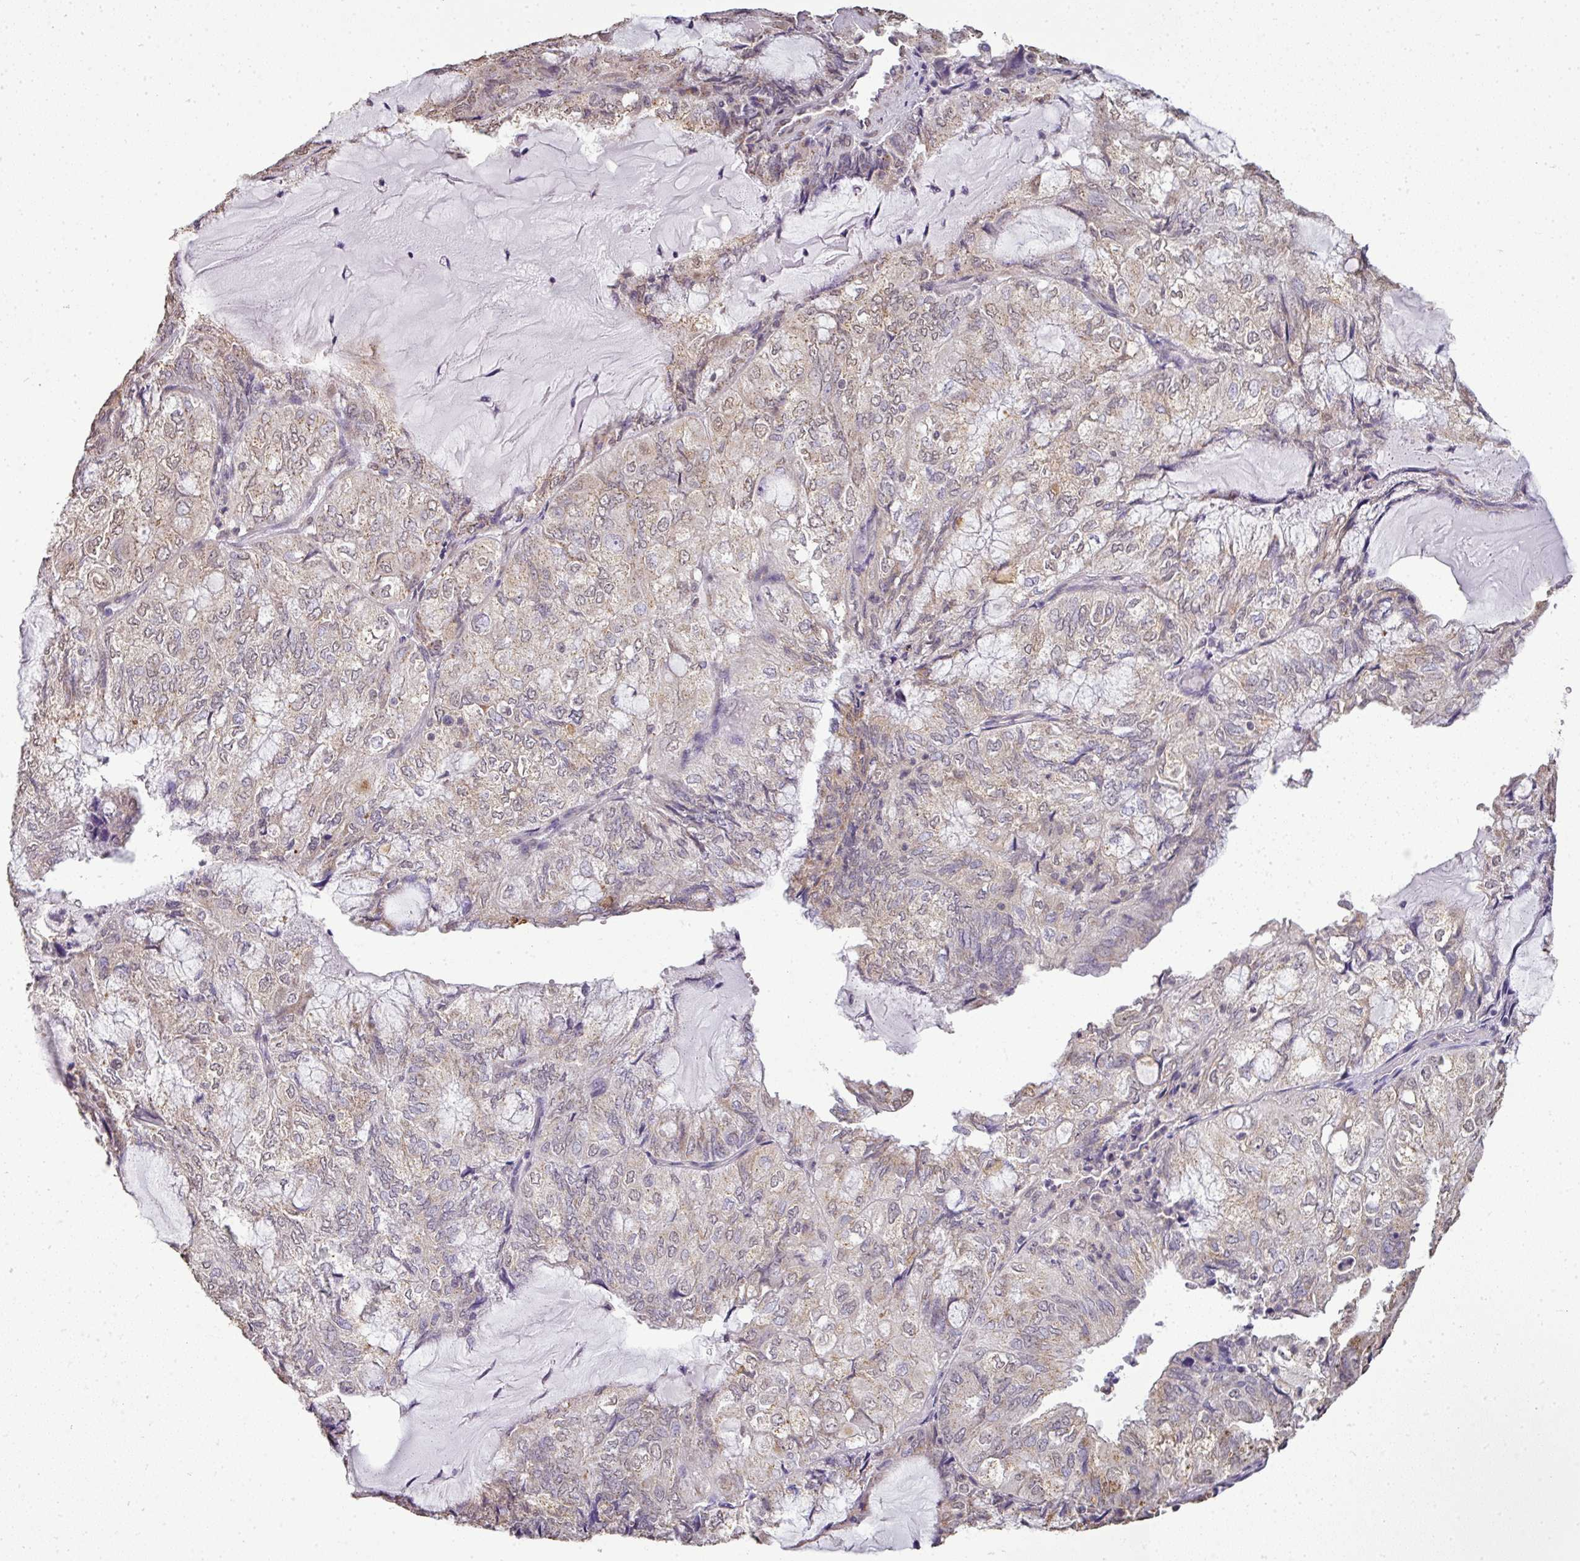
{"staining": {"intensity": "weak", "quantity": "25%-75%", "location": "cytoplasmic/membranous,nuclear"}, "tissue": "endometrial cancer", "cell_type": "Tumor cells", "image_type": "cancer", "snomed": [{"axis": "morphology", "description": "Adenocarcinoma, NOS"}, {"axis": "topography", "description": "Endometrium"}], "caption": "Brown immunohistochemical staining in endometrial adenocarcinoma demonstrates weak cytoplasmic/membranous and nuclear expression in about 25%-75% of tumor cells. (DAB IHC, brown staining for protein, blue staining for nuclei).", "gene": "JPH2", "patient": {"sex": "female", "age": 81}}